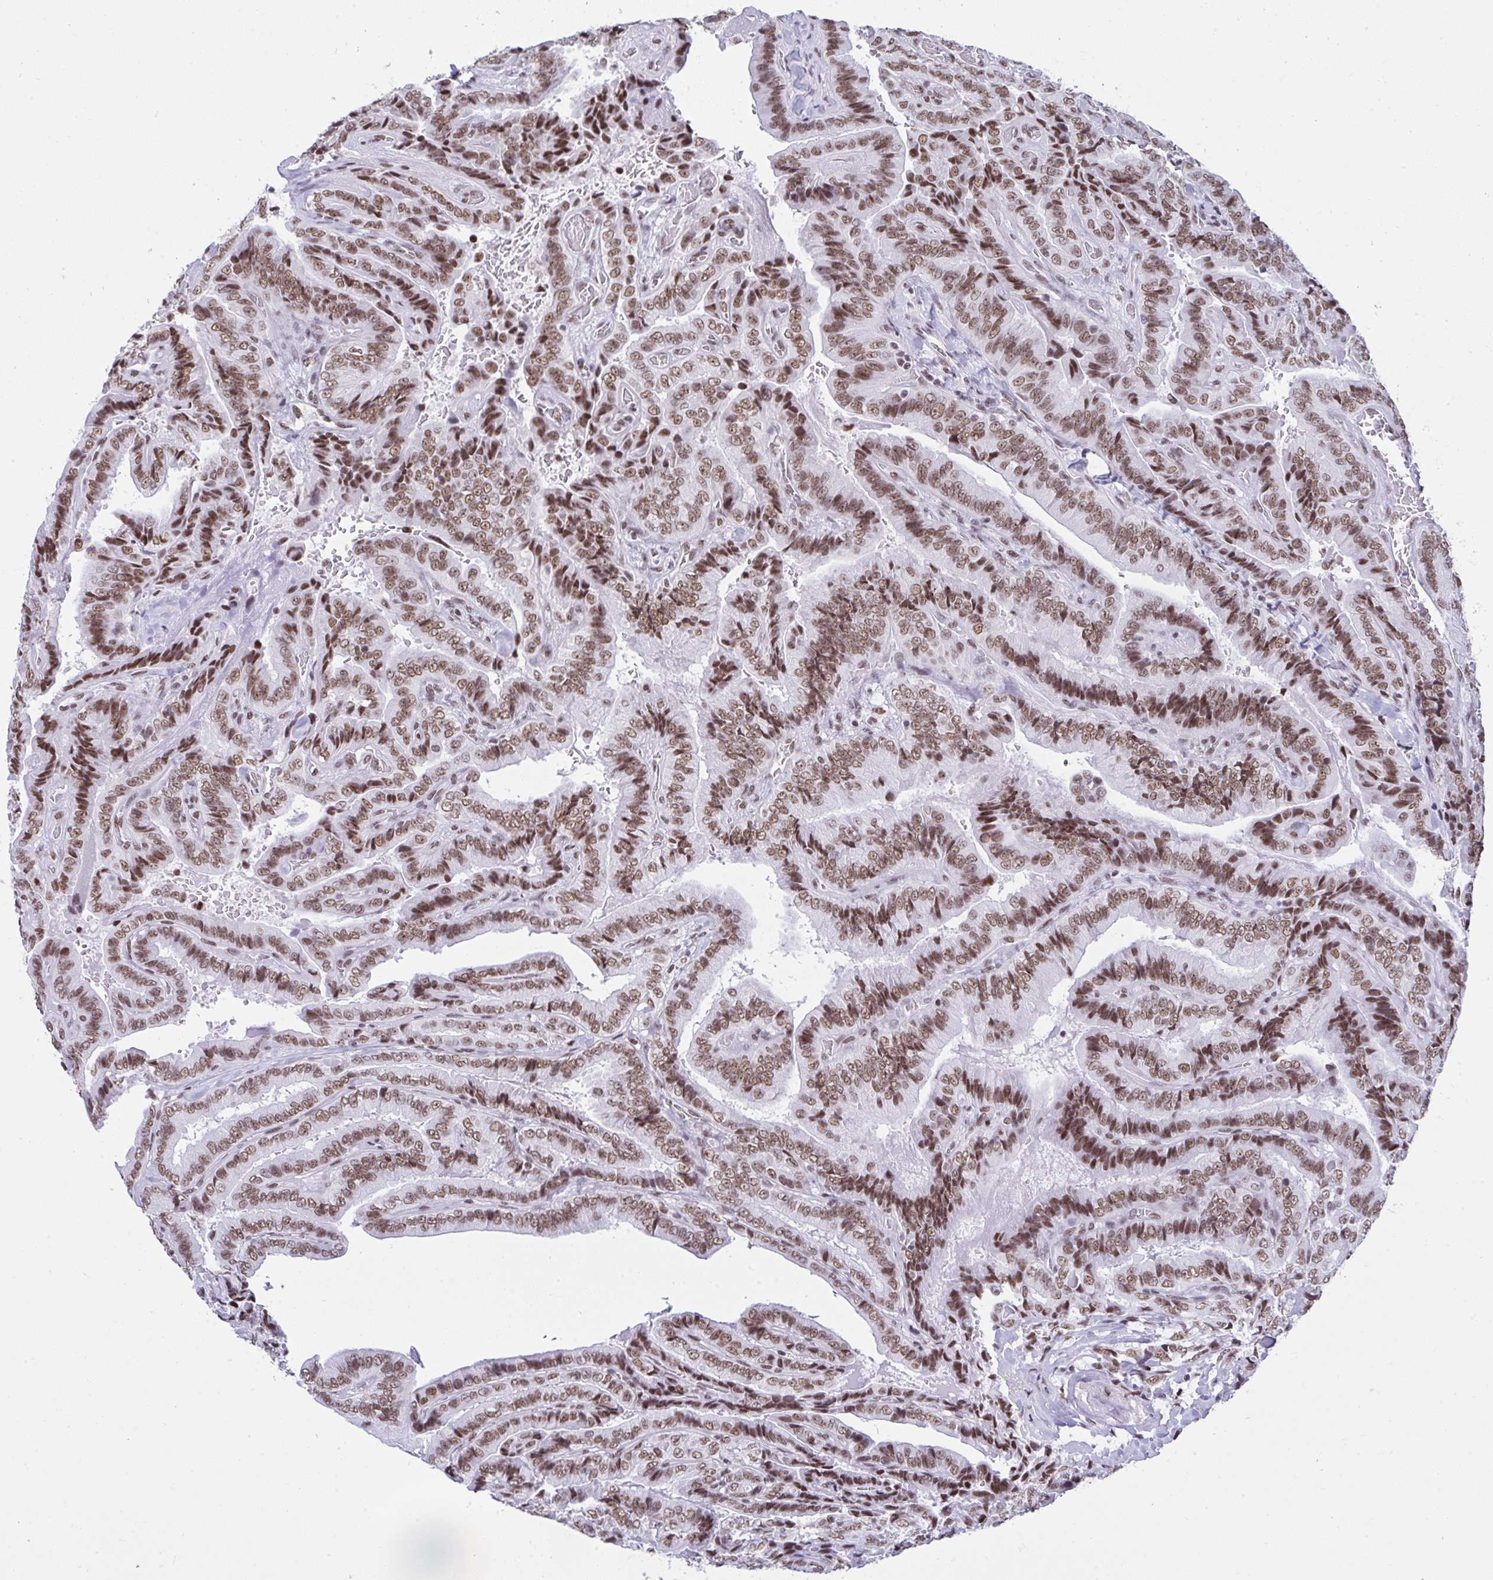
{"staining": {"intensity": "moderate", "quantity": ">75%", "location": "nuclear"}, "tissue": "thyroid cancer", "cell_type": "Tumor cells", "image_type": "cancer", "snomed": [{"axis": "morphology", "description": "Papillary adenocarcinoma, NOS"}, {"axis": "topography", "description": "Thyroid gland"}], "caption": "A brown stain shows moderate nuclear positivity of a protein in thyroid cancer (papillary adenocarcinoma) tumor cells.", "gene": "DDX52", "patient": {"sex": "male", "age": 61}}